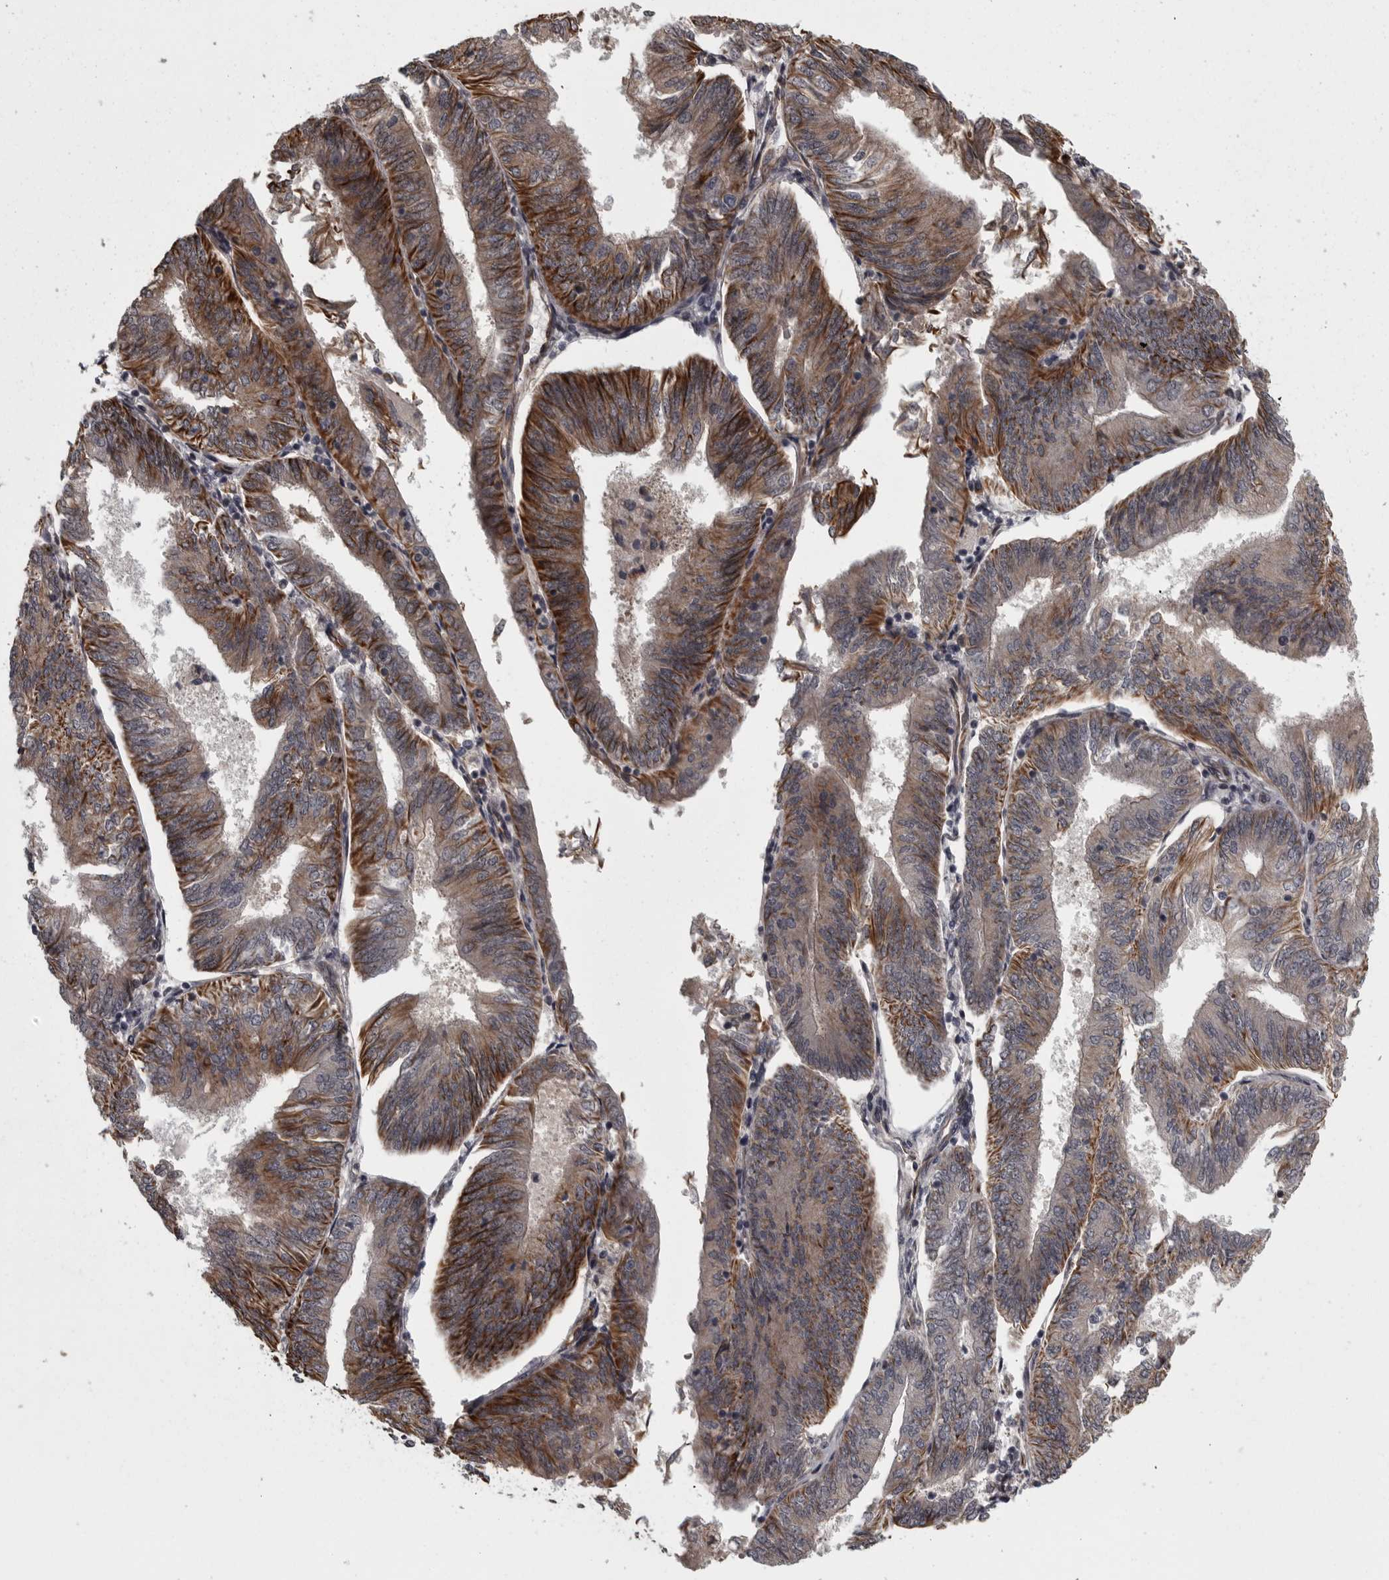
{"staining": {"intensity": "strong", "quantity": ">75%", "location": "cytoplasmic/membranous"}, "tissue": "endometrial cancer", "cell_type": "Tumor cells", "image_type": "cancer", "snomed": [{"axis": "morphology", "description": "Adenocarcinoma, NOS"}, {"axis": "topography", "description": "Endometrium"}], "caption": "High-magnification brightfield microscopy of endometrial cancer (adenocarcinoma) stained with DAB (3,3'-diaminobenzidine) (brown) and counterstained with hematoxylin (blue). tumor cells exhibit strong cytoplasmic/membranous expression is identified in about>75% of cells.", "gene": "FAAP100", "patient": {"sex": "female", "age": 58}}